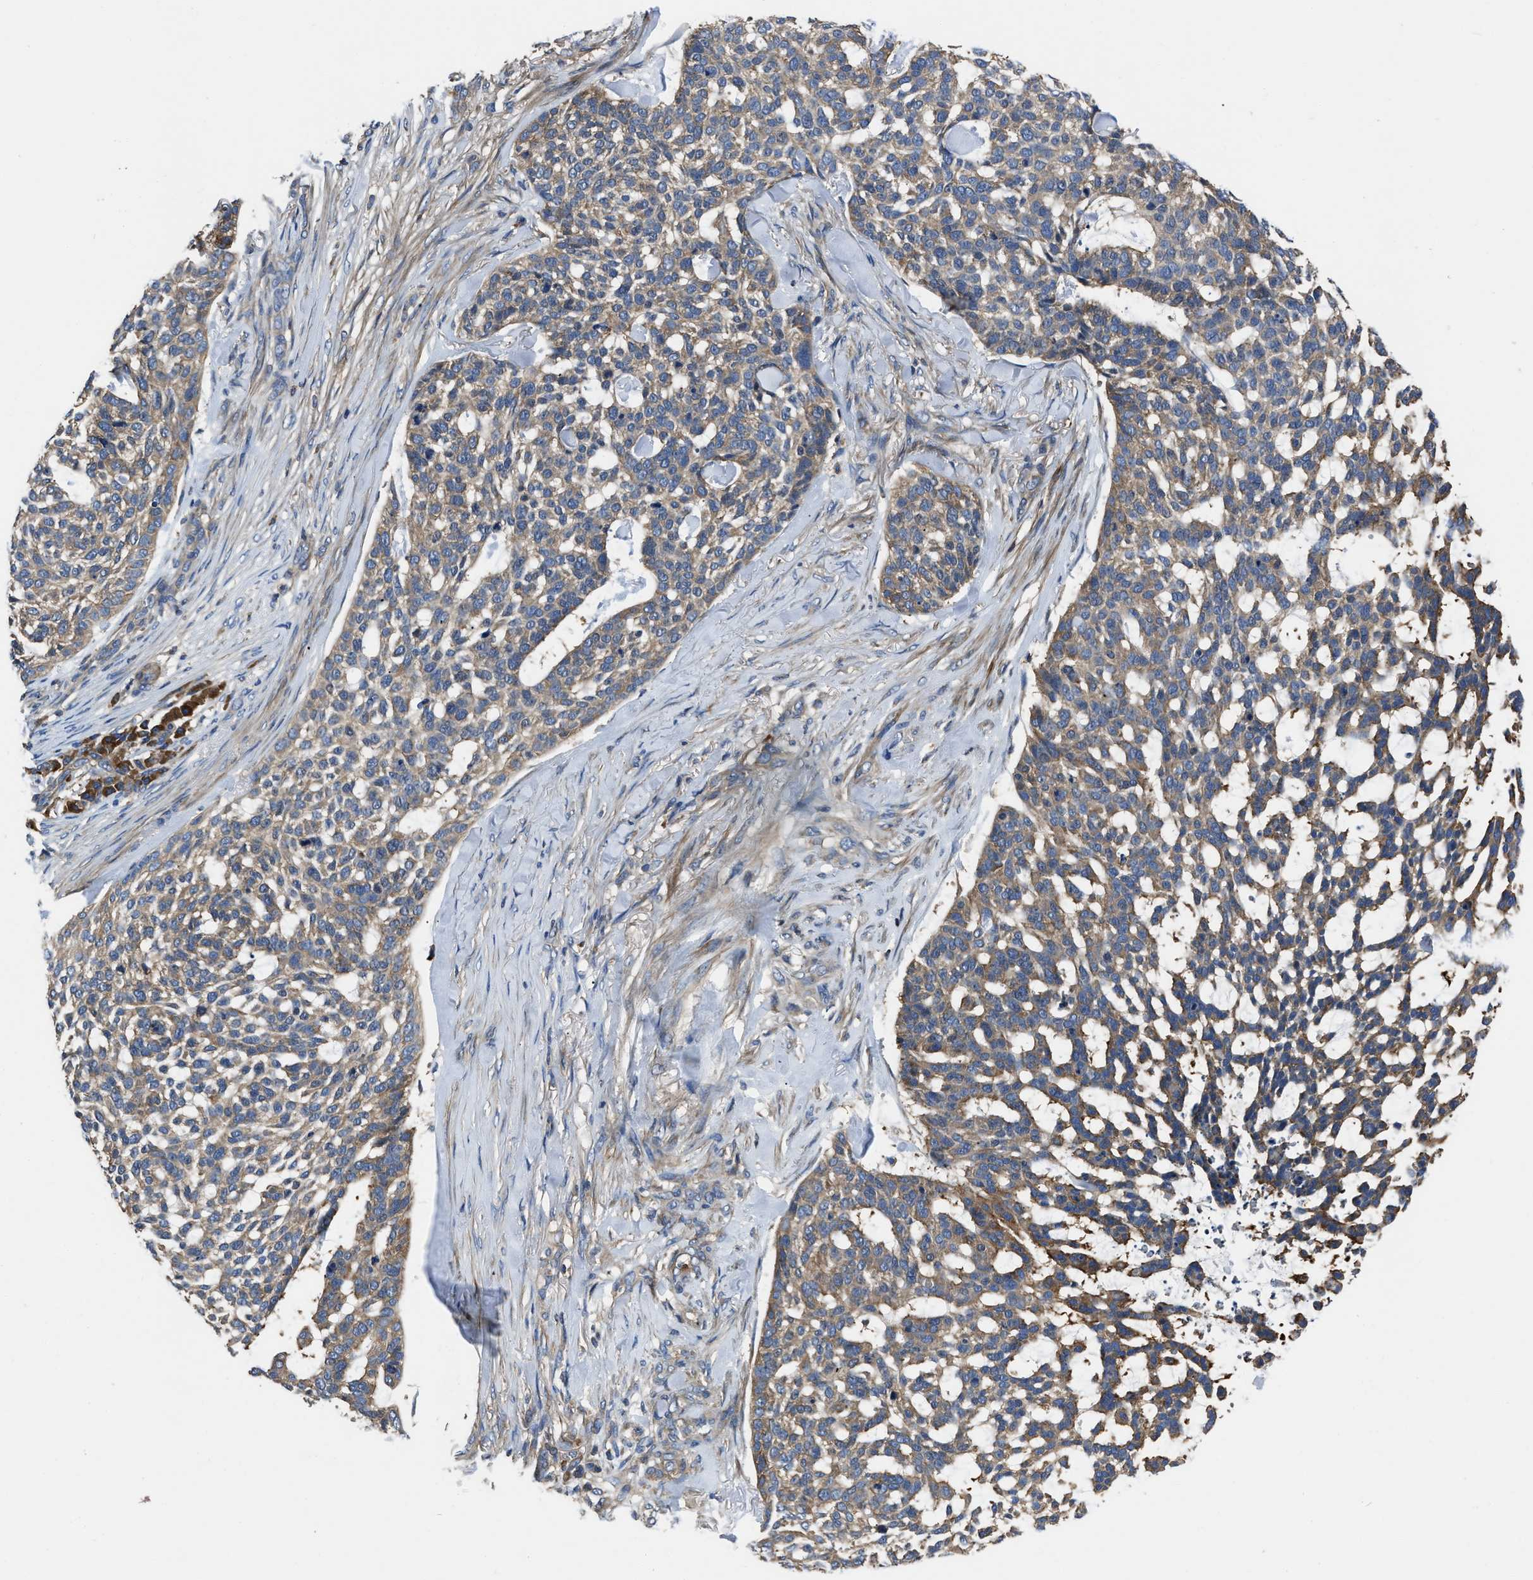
{"staining": {"intensity": "moderate", "quantity": ">75%", "location": "cytoplasmic/membranous"}, "tissue": "skin cancer", "cell_type": "Tumor cells", "image_type": "cancer", "snomed": [{"axis": "morphology", "description": "Basal cell carcinoma"}, {"axis": "topography", "description": "Skin"}], "caption": "A photomicrograph showing moderate cytoplasmic/membranous staining in about >75% of tumor cells in basal cell carcinoma (skin), as visualized by brown immunohistochemical staining.", "gene": "YARS1", "patient": {"sex": "female", "age": 64}}